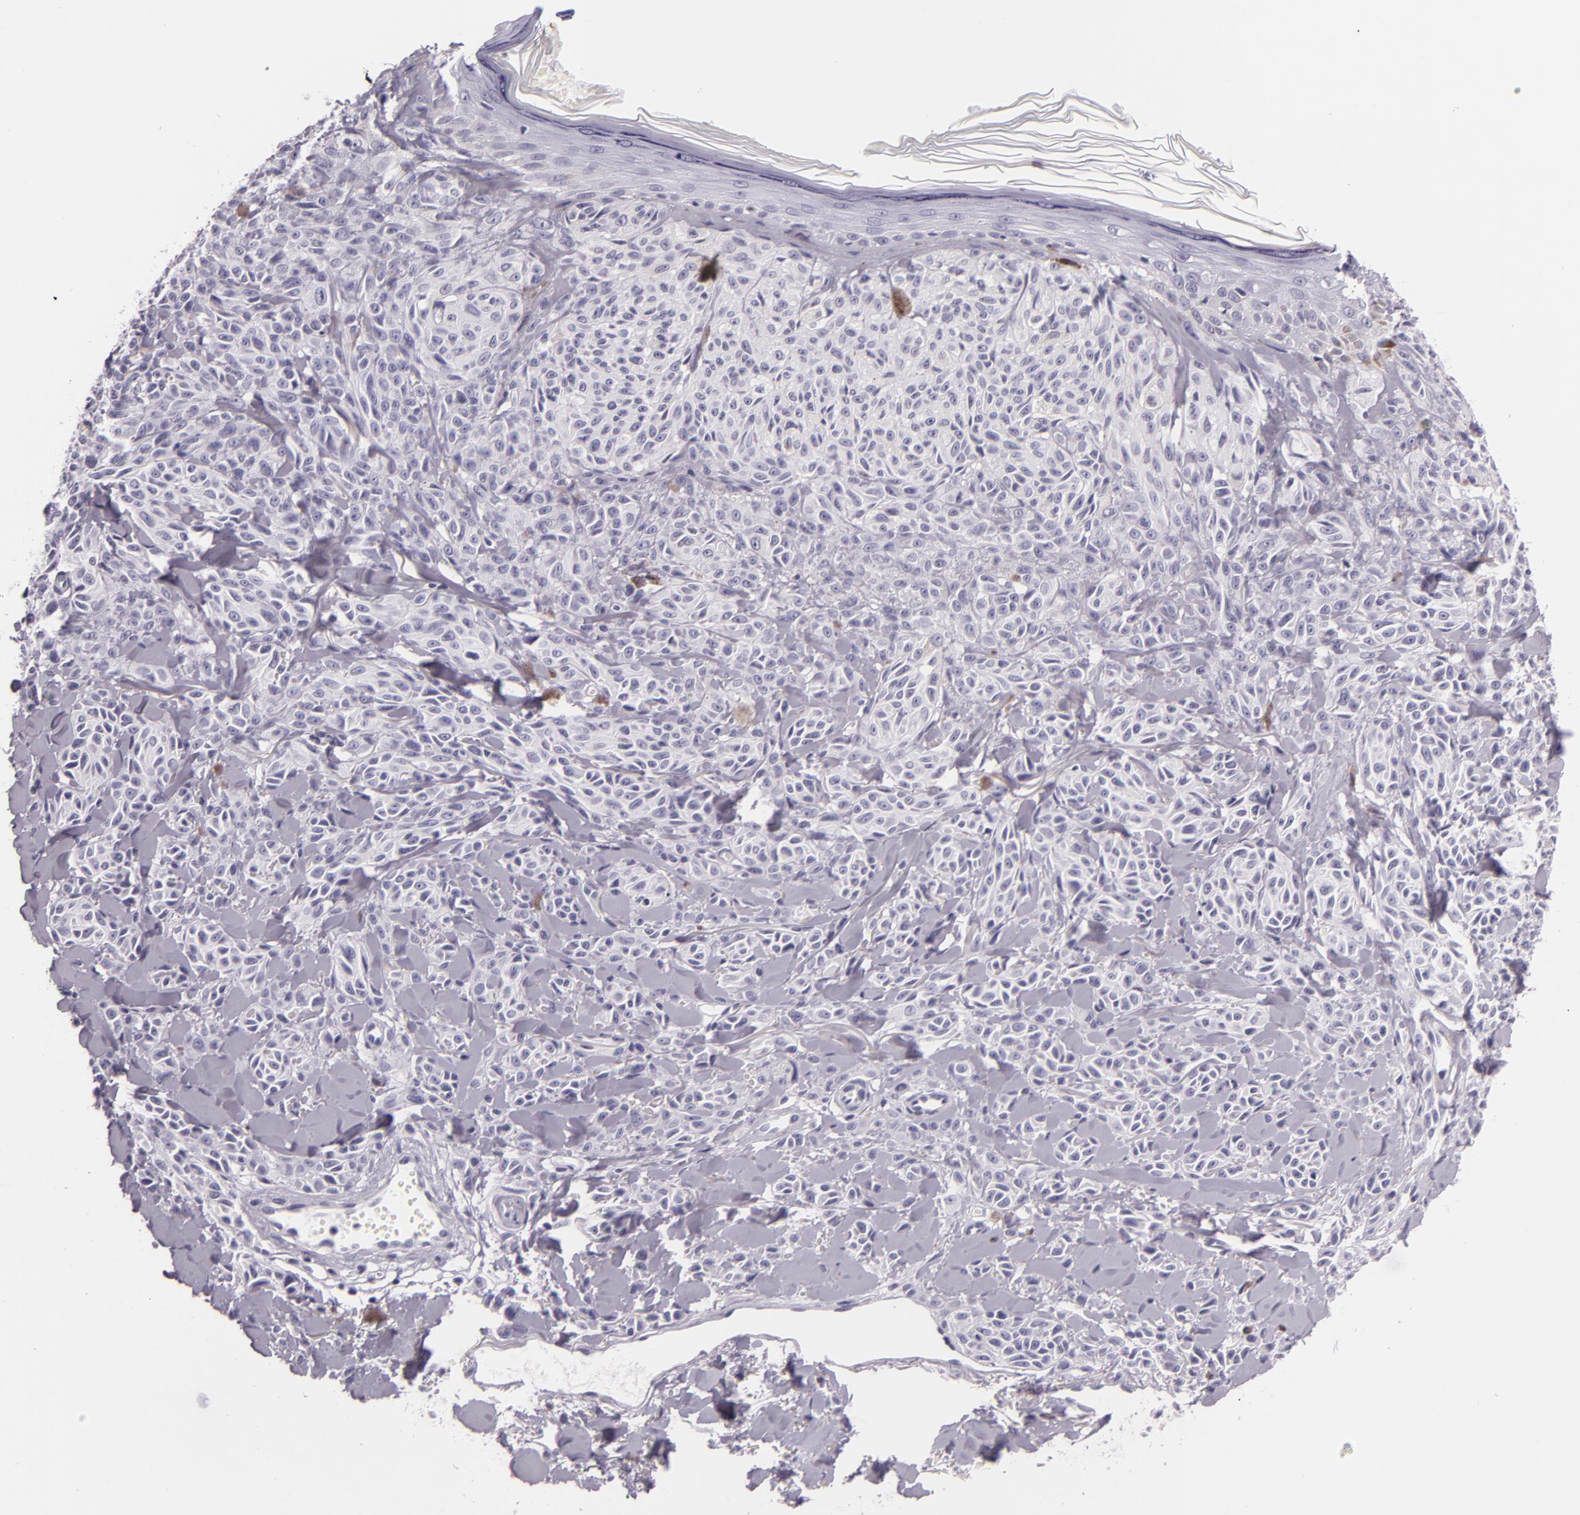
{"staining": {"intensity": "negative", "quantity": "none", "location": "none"}, "tissue": "melanoma", "cell_type": "Tumor cells", "image_type": "cancer", "snomed": [{"axis": "morphology", "description": "Malignant melanoma, NOS"}, {"axis": "topography", "description": "Skin"}], "caption": "Immunohistochemistry of melanoma reveals no positivity in tumor cells.", "gene": "DLG4", "patient": {"sex": "female", "age": 73}}